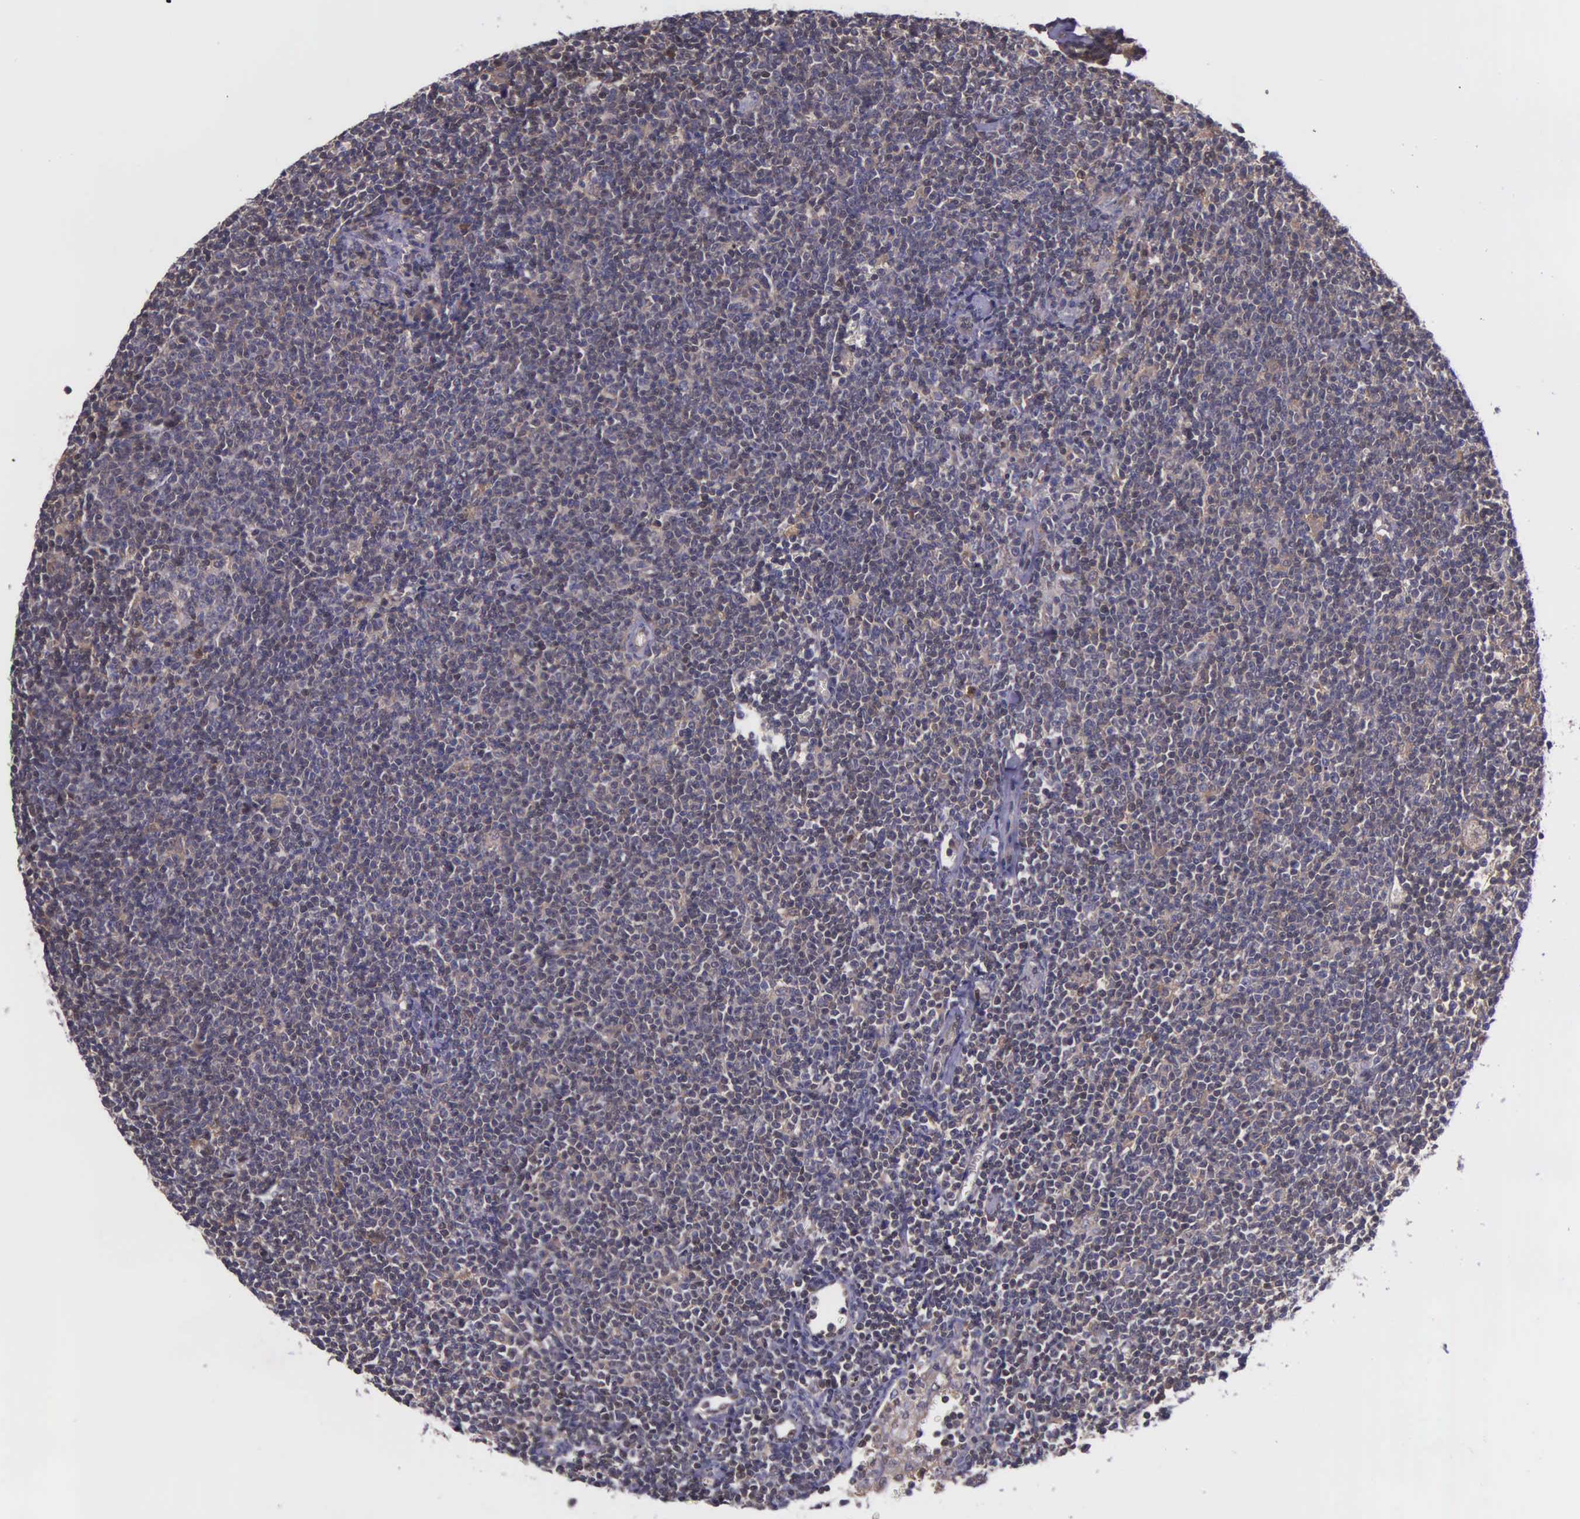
{"staining": {"intensity": "weak", "quantity": "25%-75%", "location": "cytoplasmic/membranous"}, "tissue": "lymphoma", "cell_type": "Tumor cells", "image_type": "cancer", "snomed": [{"axis": "morphology", "description": "Malignant lymphoma, non-Hodgkin's type, Low grade"}, {"axis": "topography", "description": "Lymph node"}], "caption": "DAB immunohistochemical staining of lymphoma reveals weak cytoplasmic/membranous protein staining in approximately 25%-75% of tumor cells.", "gene": "GMPR2", "patient": {"sex": "male", "age": 65}}